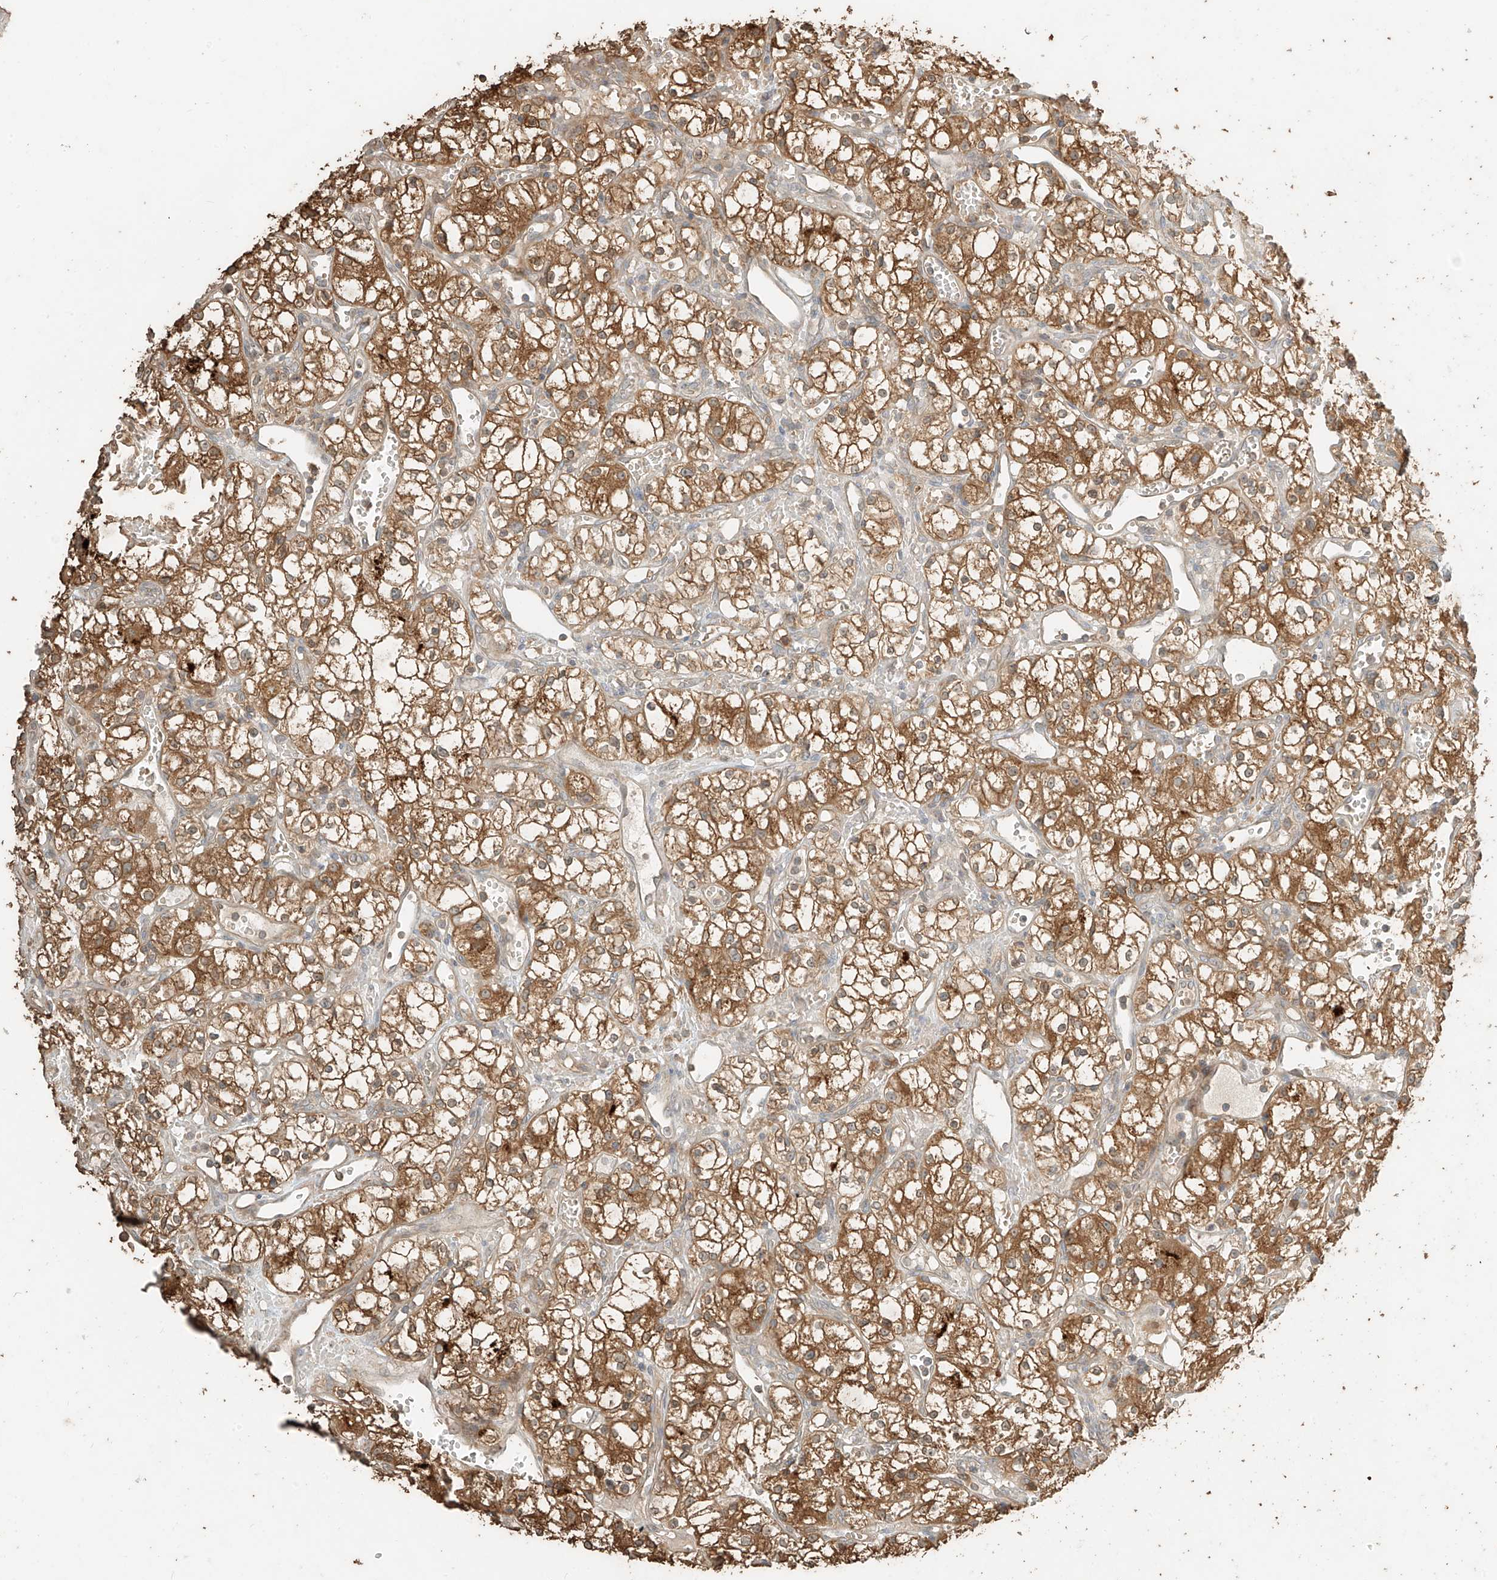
{"staining": {"intensity": "moderate", "quantity": ">75%", "location": "cytoplasmic/membranous"}, "tissue": "renal cancer", "cell_type": "Tumor cells", "image_type": "cancer", "snomed": [{"axis": "morphology", "description": "Adenocarcinoma, NOS"}, {"axis": "topography", "description": "Kidney"}], "caption": "Tumor cells demonstrate medium levels of moderate cytoplasmic/membranous staining in approximately >75% of cells in human adenocarcinoma (renal). (brown staining indicates protein expression, while blue staining denotes nuclei).", "gene": "RFTN2", "patient": {"sex": "male", "age": 59}}